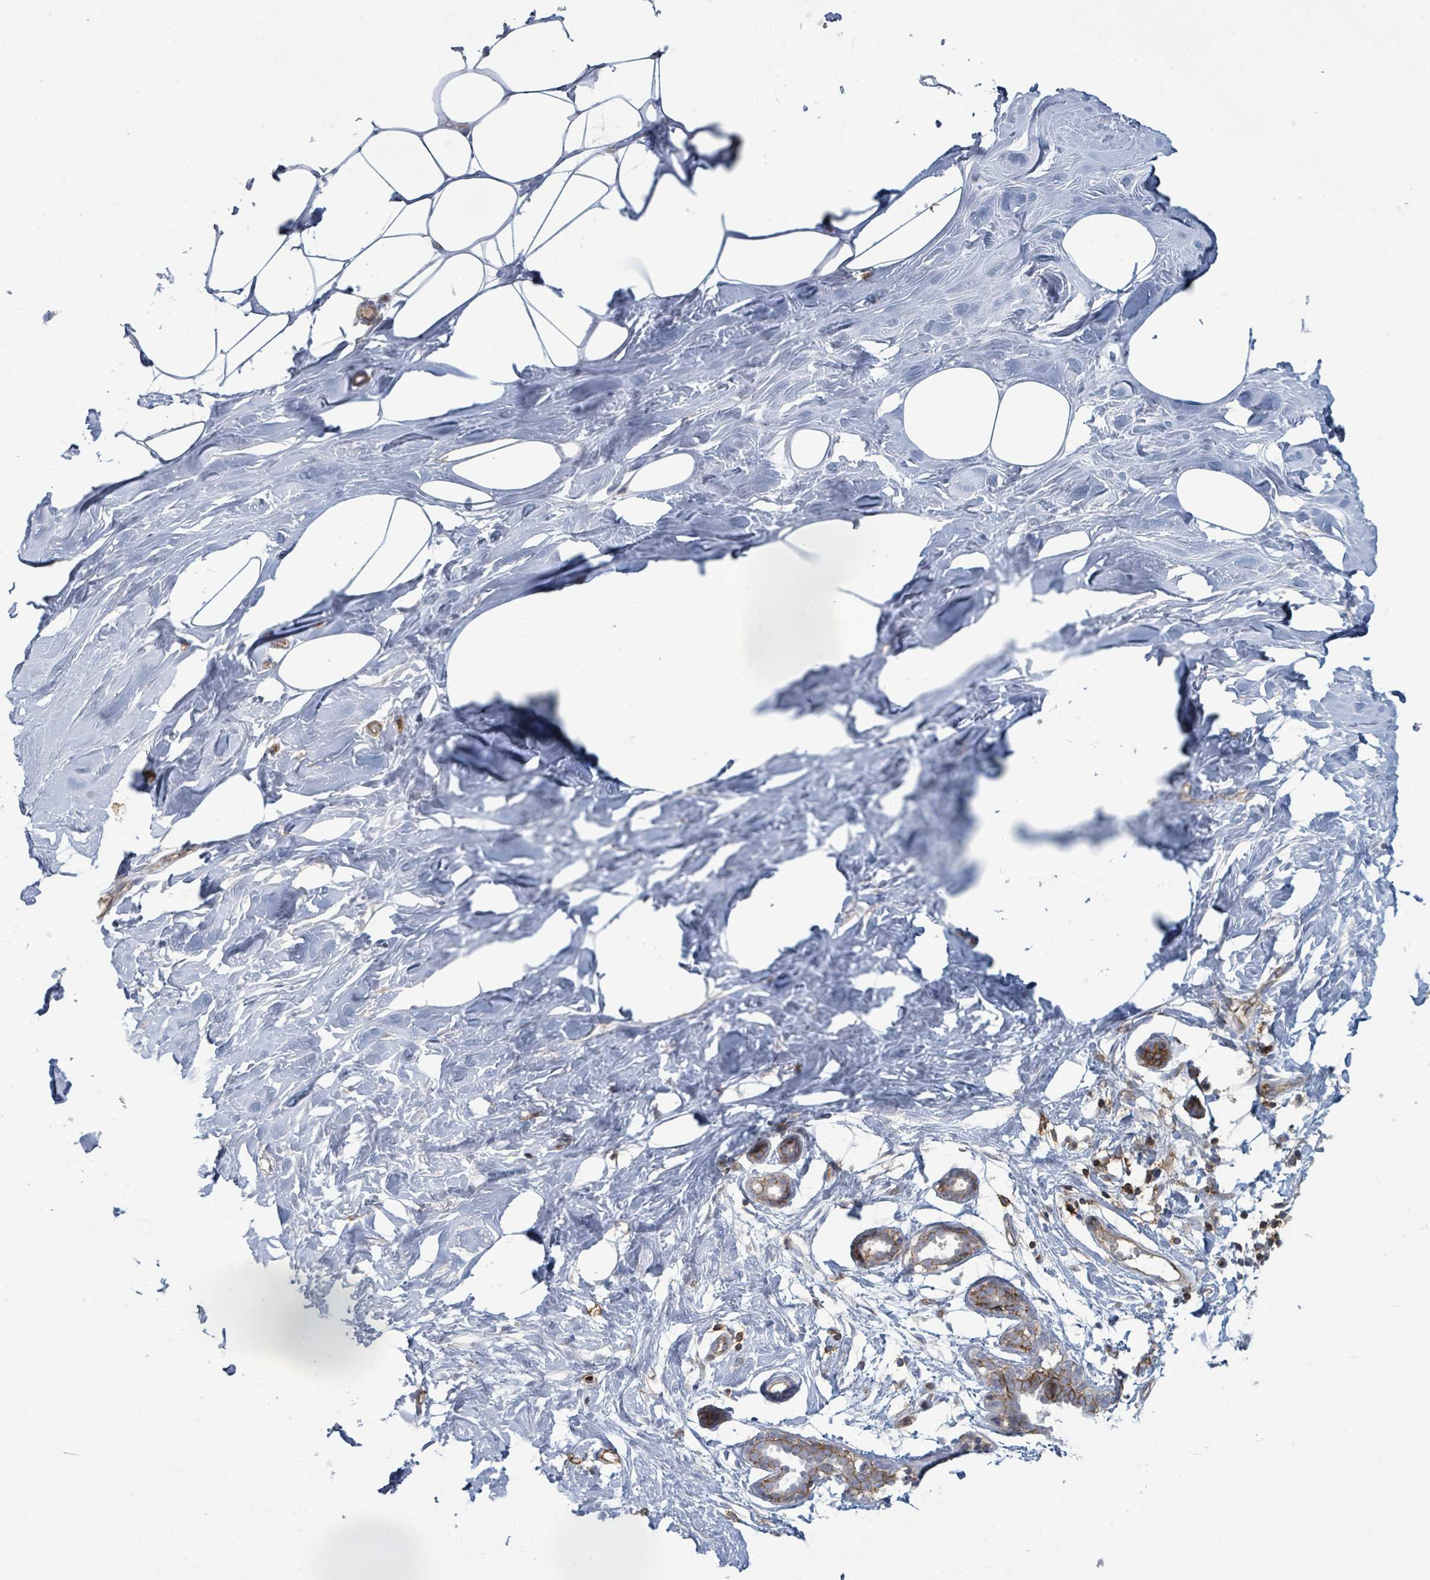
{"staining": {"intensity": "negative", "quantity": "none", "location": "none"}, "tissue": "breast", "cell_type": "Adipocytes", "image_type": "normal", "snomed": [{"axis": "morphology", "description": "Normal tissue, NOS"}, {"axis": "topography", "description": "Breast"}], "caption": "An IHC histopathology image of unremarkable breast is shown. There is no staining in adipocytes of breast. The staining was performed using DAB to visualize the protein expression in brown, while the nuclei were stained in blue with hematoxylin (Magnification: 20x).", "gene": "TNFRSF14", "patient": {"sex": "female", "age": 27}}